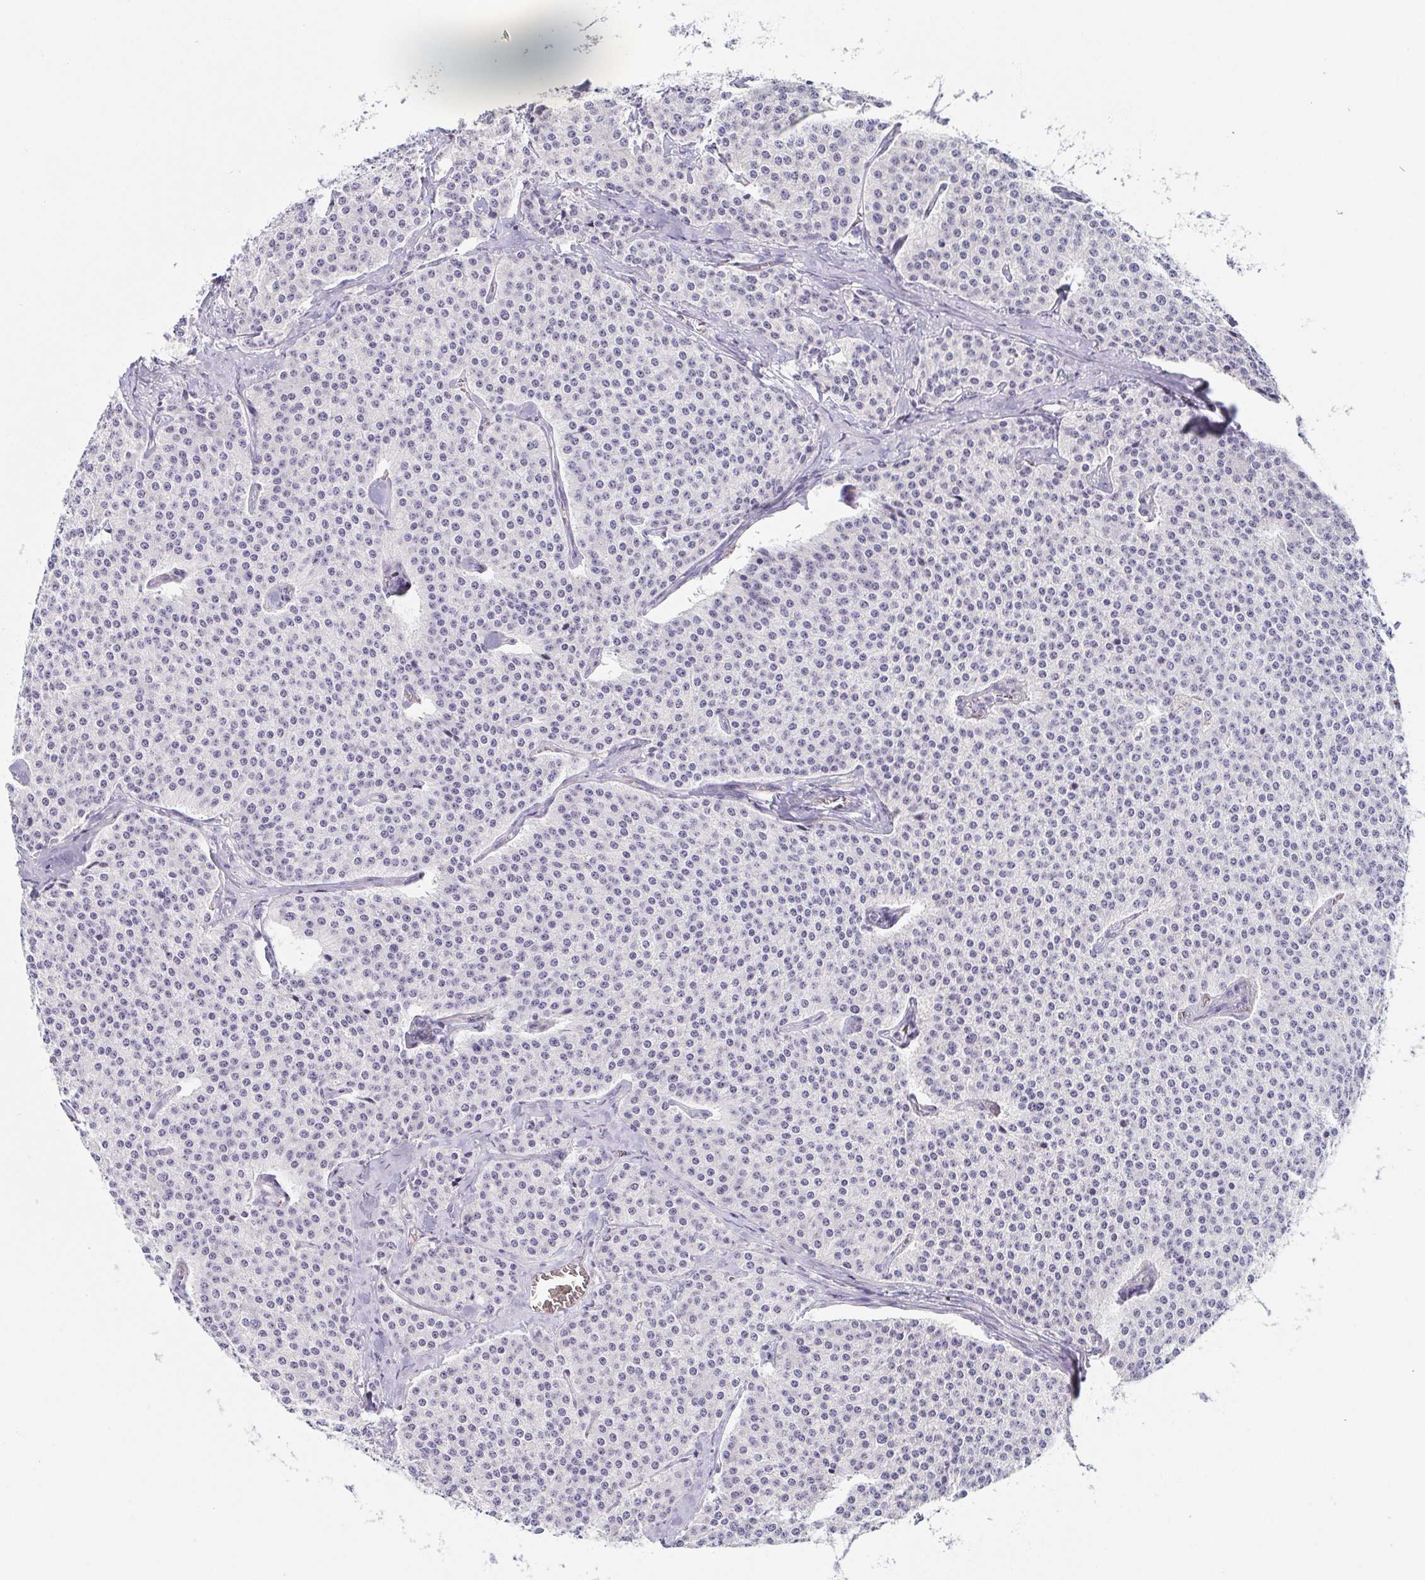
{"staining": {"intensity": "negative", "quantity": "none", "location": "none"}, "tissue": "carcinoid", "cell_type": "Tumor cells", "image_type": "cancer", "snomed": [{"axis": "morphology", "description": "Carcinoid, malignant, NOS"}, {"axis": "topography", "description": "Small intestine"}], "caption": "Immunohistochemical staining of carcinoid (malignant) exhibits no significant positivity in tumor cells.", "gene": "COL17A1", "patient": {"sex": "female", "age": 64}}